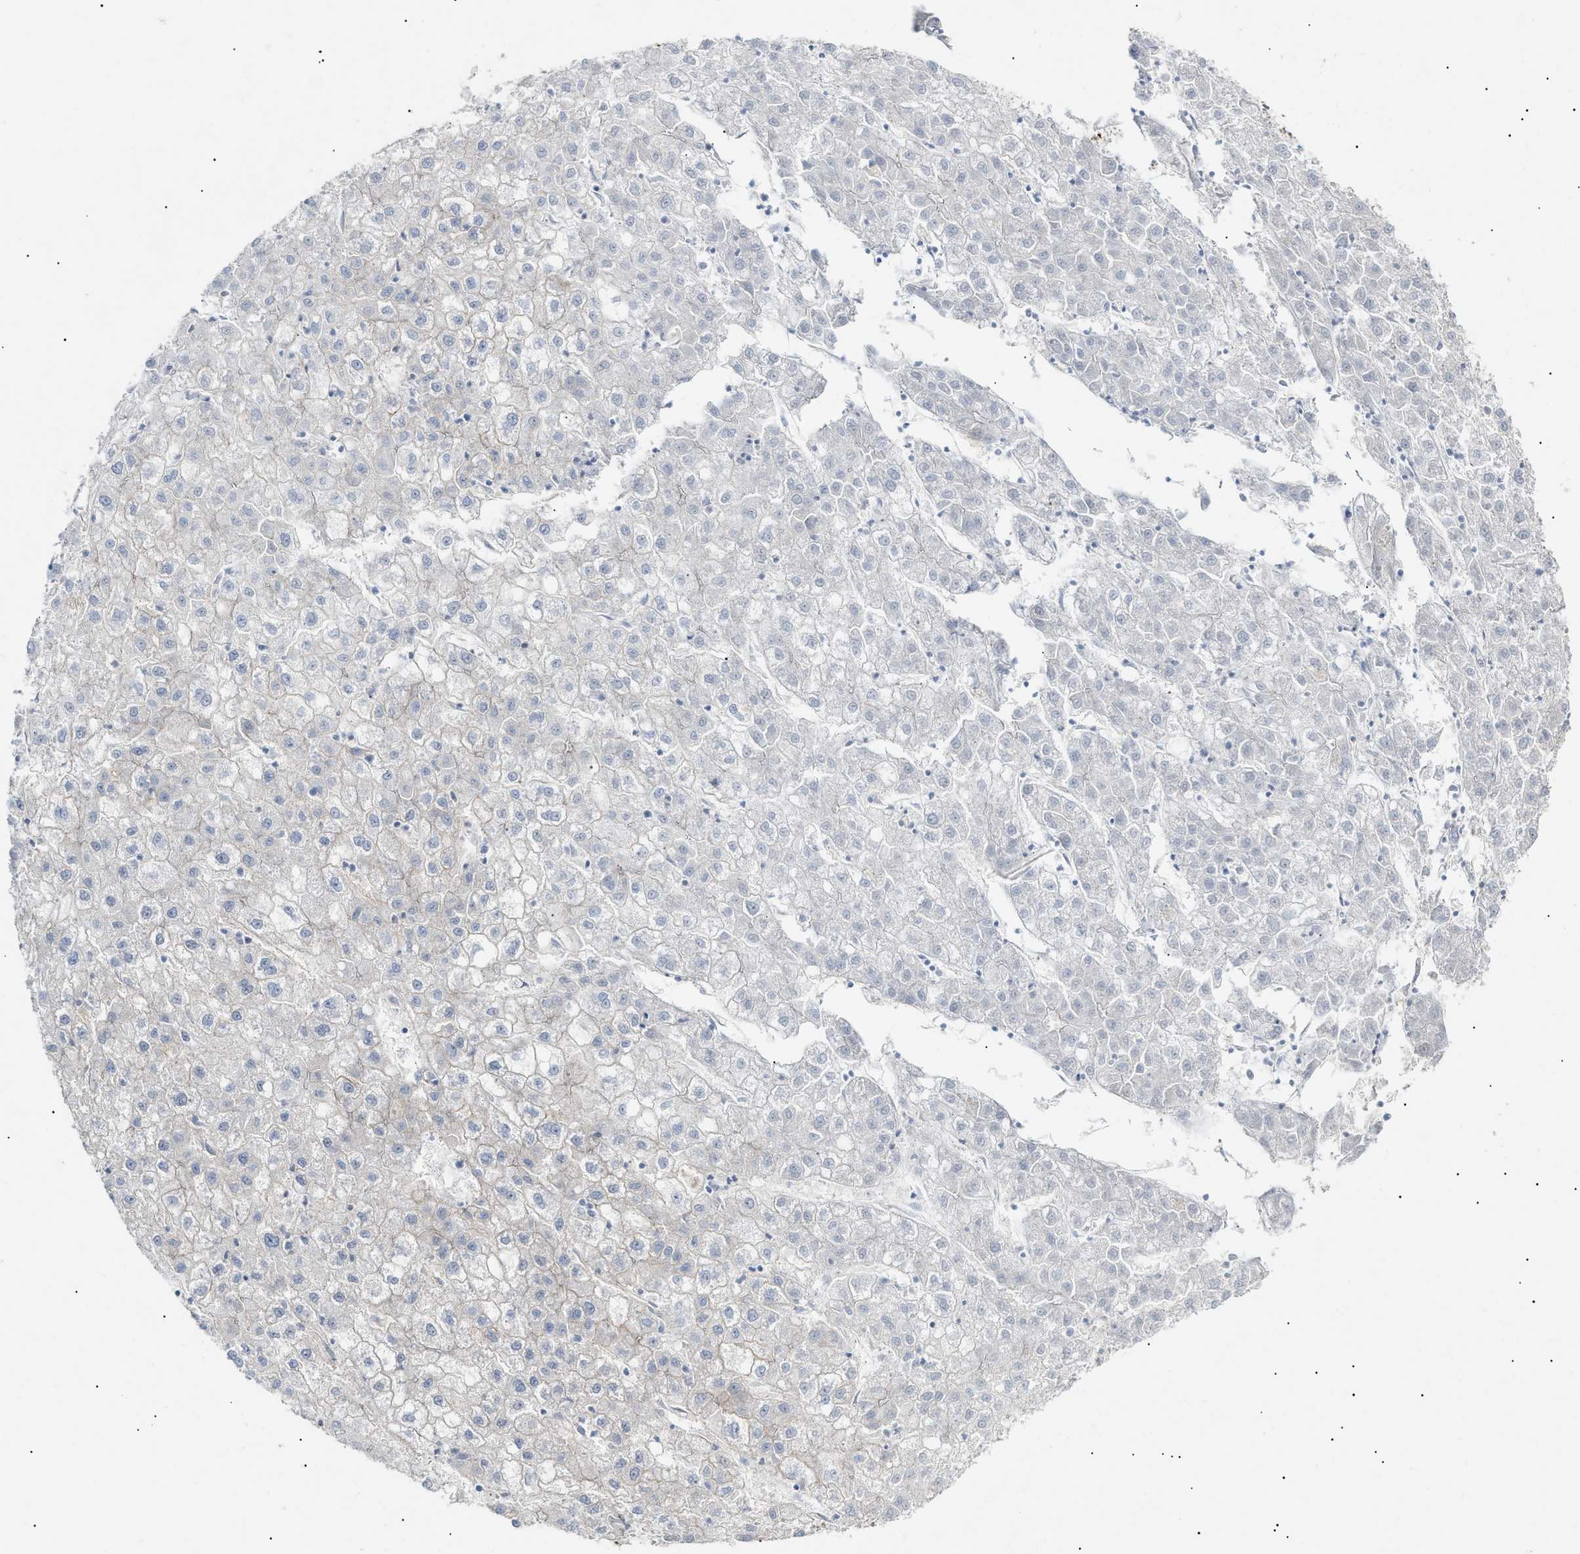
{"staining": {"intensity": "negative", "quantity": "none", "location": "none"}, "tissue": "liver cancer", "cell_type": "Tumor cells", "image_type": "cancer", "snomed": [{"axis": "morphology", "description": "Carcinoma, Hepatocellular, NOS"}, {"axis": "topography", "description": "Liver"}], "caption": "Hepatocellular carcinoma (liver) stained for a protein using immunohistochemistry (IHC) reveals no positivity tumor cells.", "gene": "ZFHX2", "patient": {"sex": "male", "age": 72}}